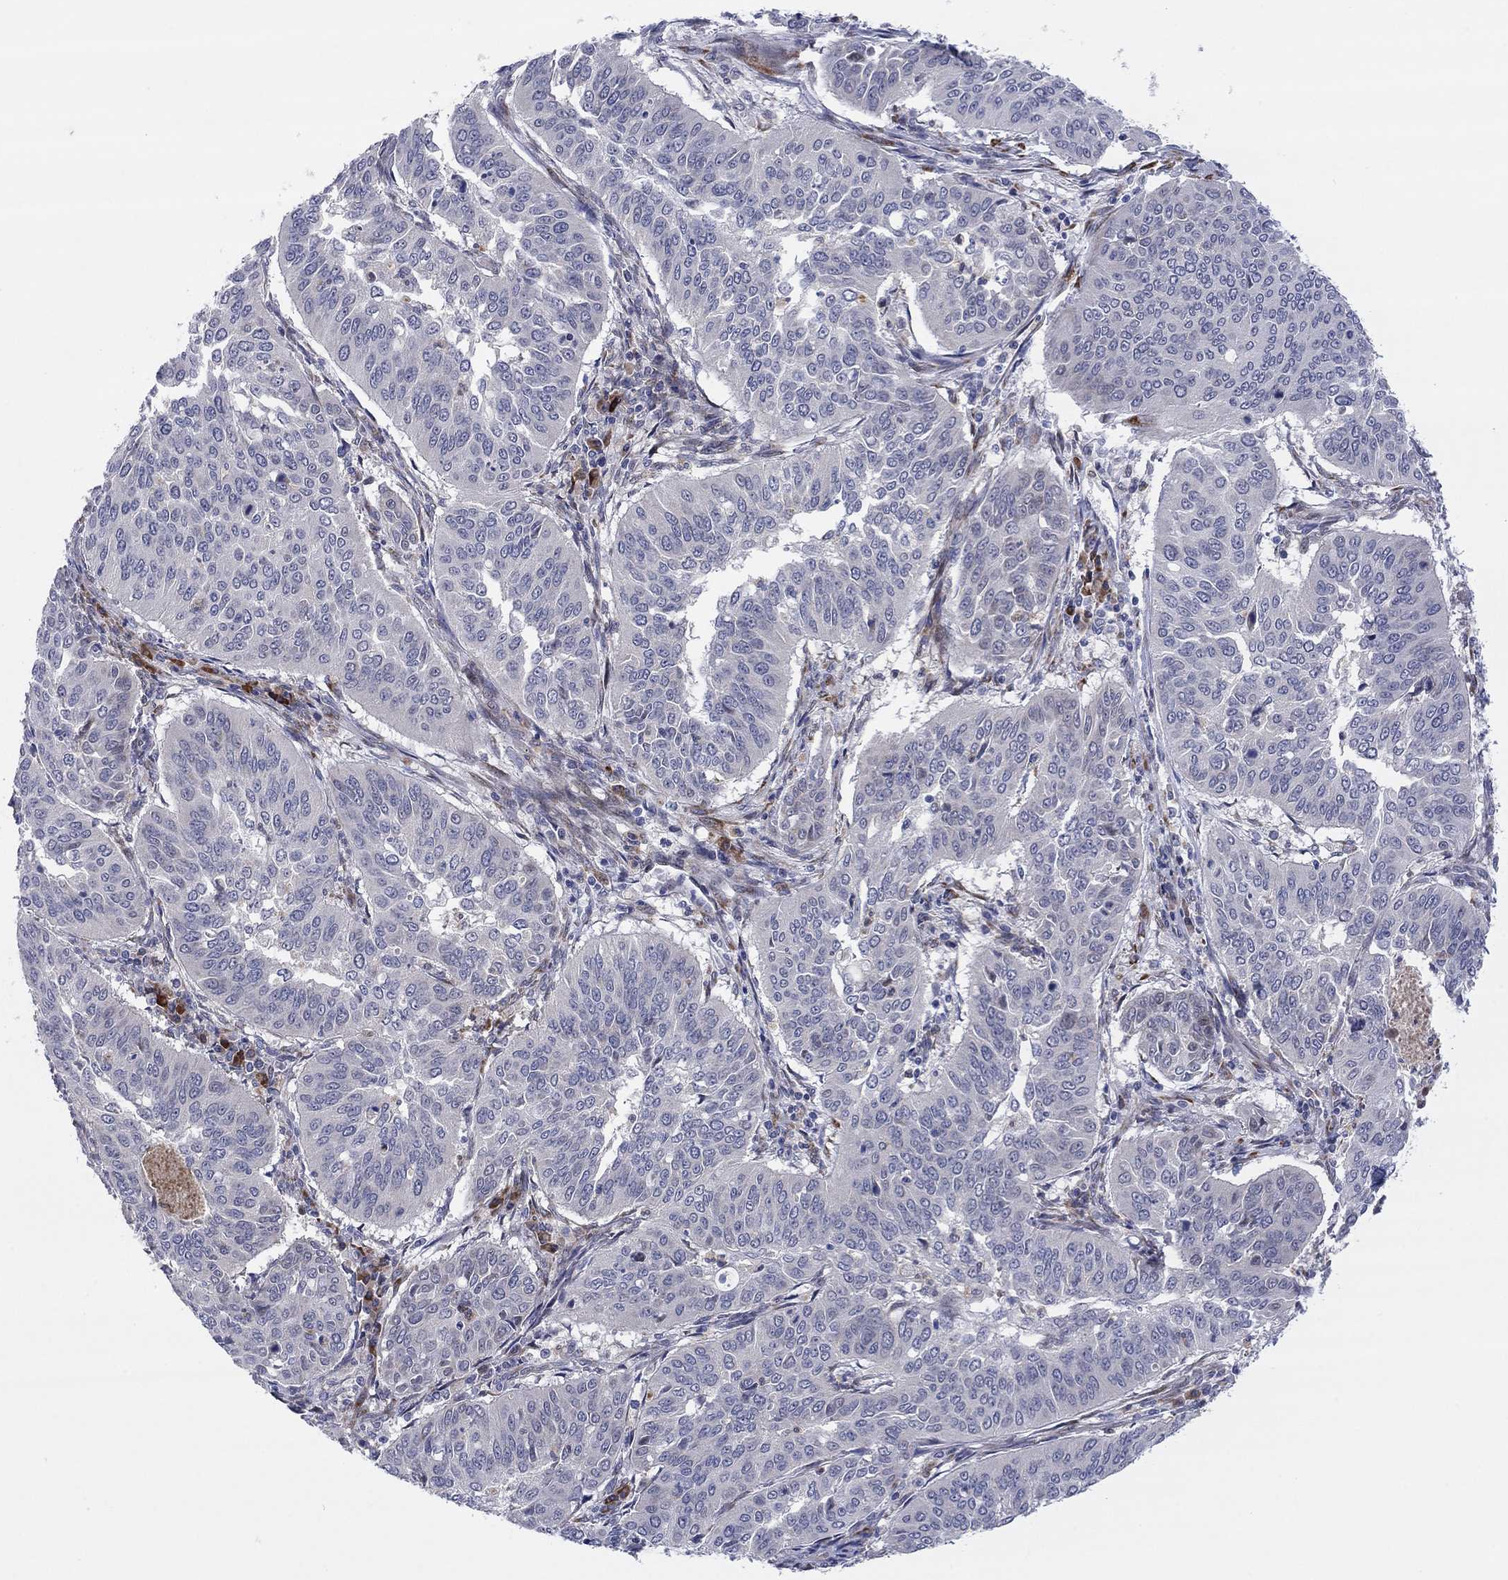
{"staining": {"intensity": "negative", "quantity": "none", "location": "none"}, "tissue": "cervical cancer", "cell_type": "Tumor cells", "image_type": "cancer", "snomed": [{"axis": "morphology", "description": "Normal tissue, NOS"}, {"axis": "morphology", "description": "Squamous cell carcinoma, NOS"}, {"axis": "topography", "description": "Cervix"}], "caption": "High power microscopy histopathology image of an immunohistochemistry (IHC) histopathology image of cervical squamous cell carcinoma, revealing no significant expression in tumor cells.", "gene": "TTC21B", "patient": {"sex": "female", "age": 39}}